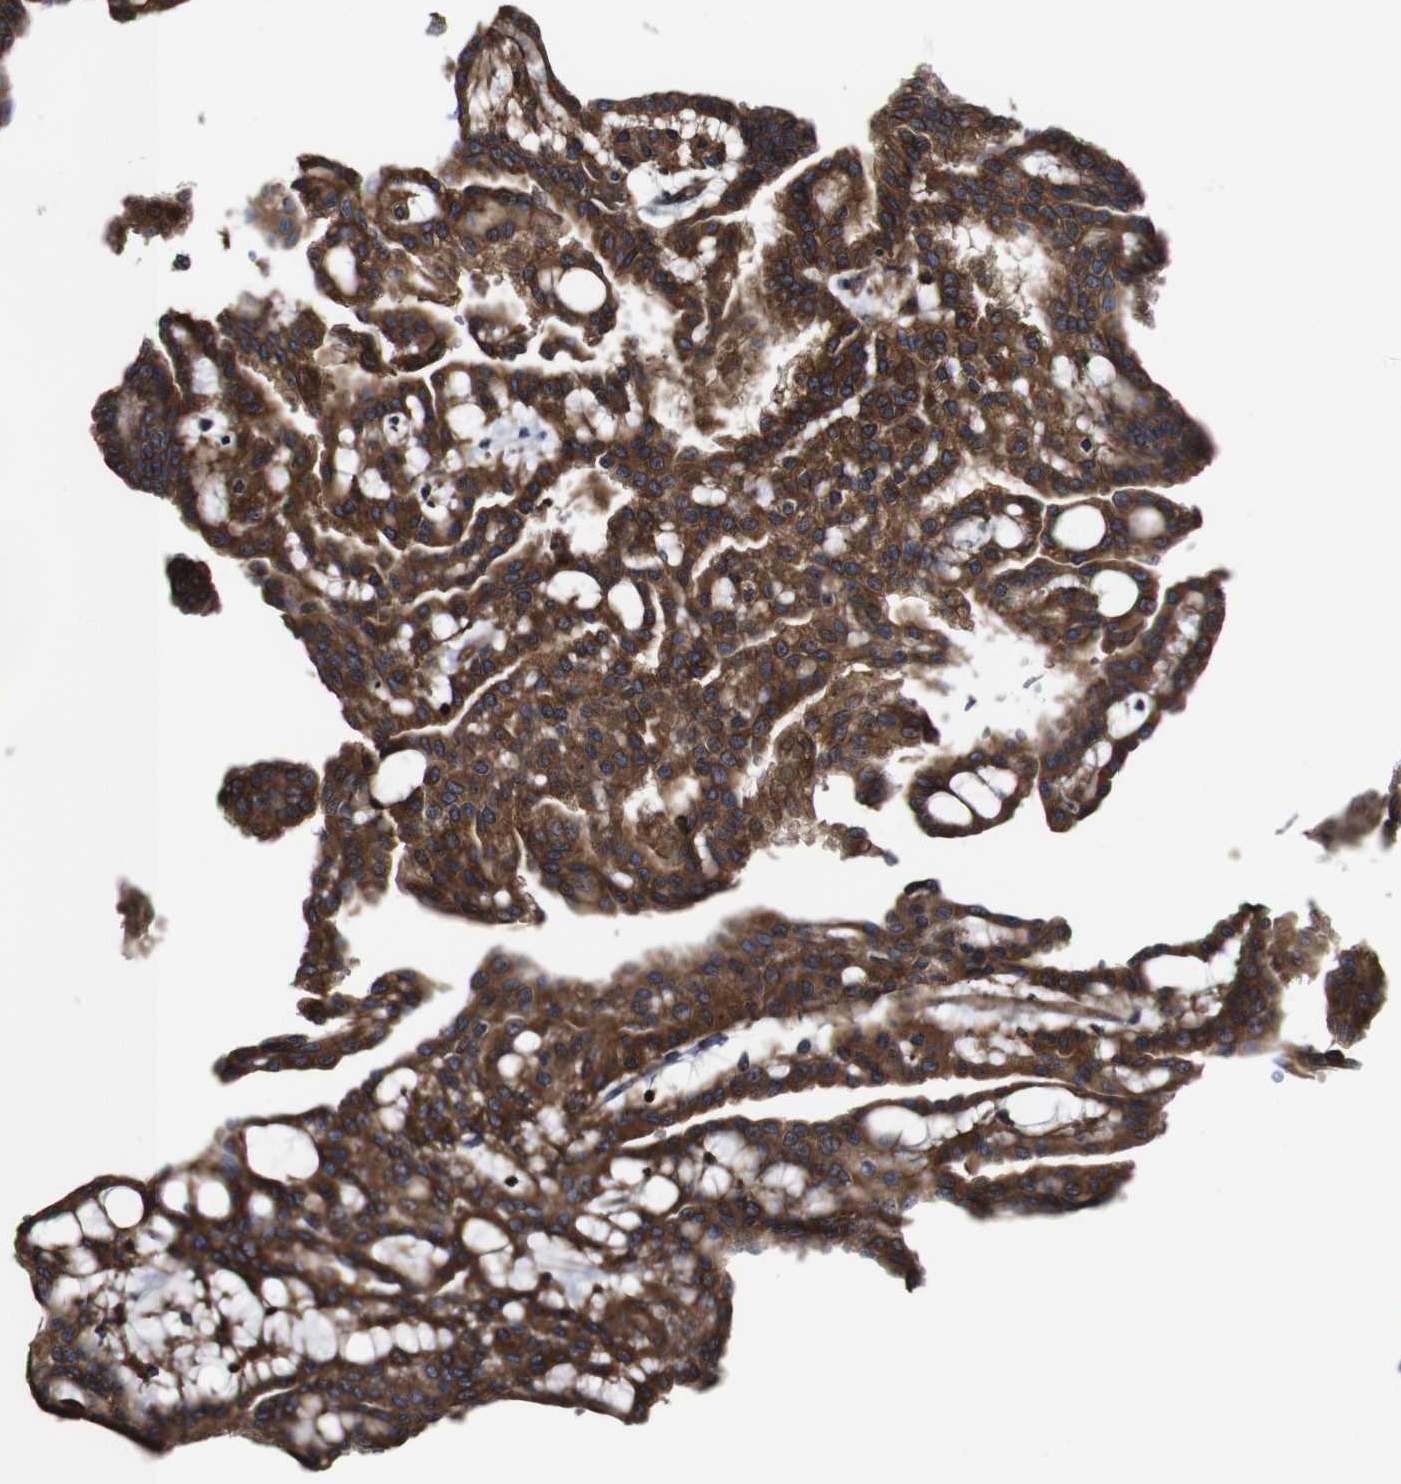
{"staining": {"intensity": "strong", "quantity": ">75%", "location": "cytoplasmic/membranous"}, "tissue": "renal cancer", "cell_type": "Tumor cells", "image_type": "cancer", "snomed": [{"axis": "morphology", "description": "Adenocarcinoma, NOS"}, {"axis": "topography", "description": "Kidney"}], "caption": "Renal cancer (adenocarcinoma) stained with DAB (3,3'-diaminobenzidine) IHC demonstrates high levels of strong cytoplasmic/membranous staining in approximately >75% of tumor cells.", "gene": "TNIK", "patient": {"sex": "male", "age": 63}}